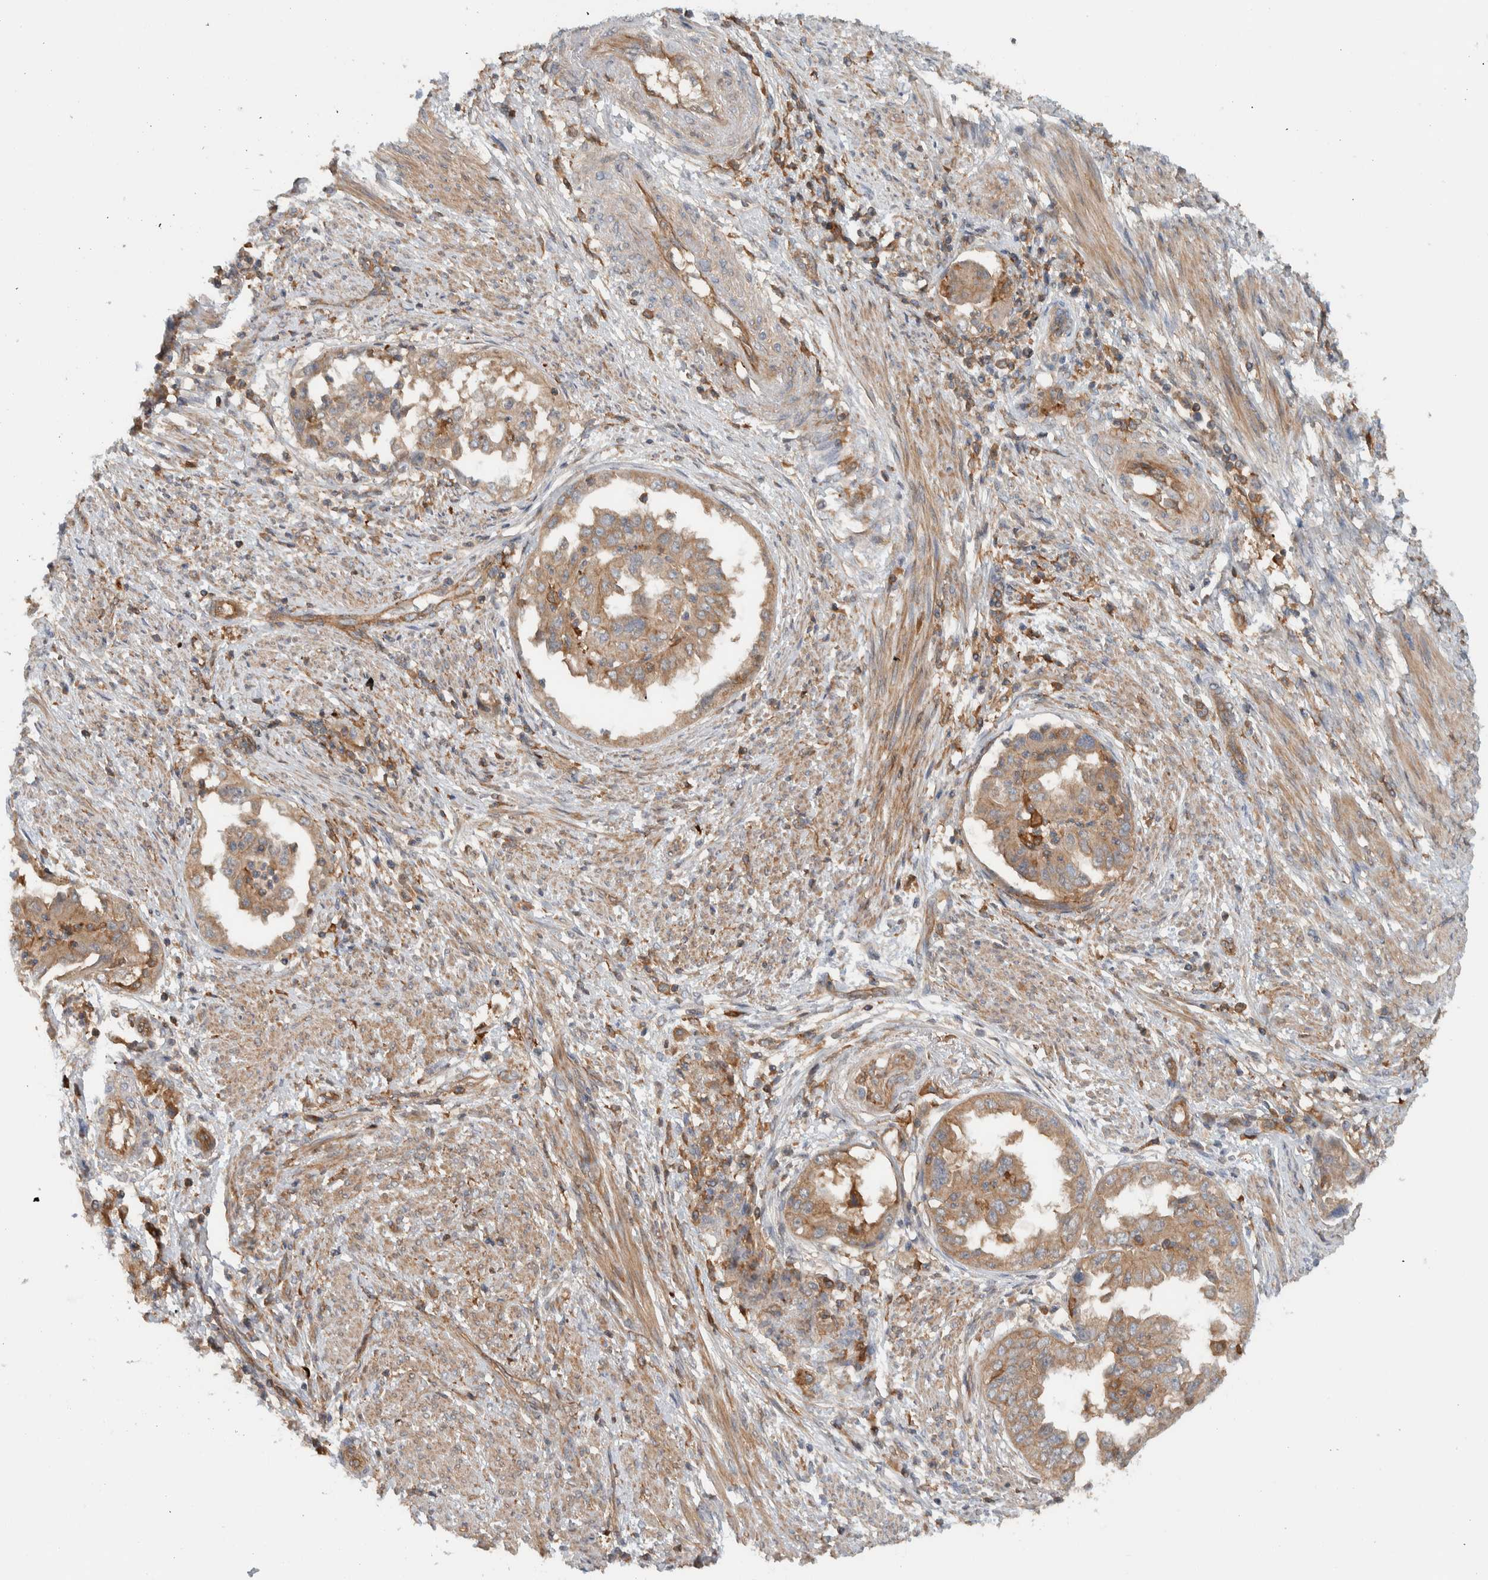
{"staining": {"intensity": "weak", "quantity": ">75%", "location": "cytoplasmic/membranous"}, "tissue": "endometrial cancer", "cell_type": "Tumor cells", "image_type": "cancer", "snomed": [{"axis": "morphology", "description": "Adenocarcinoma, NOS"}, {"axis": "topography", "description": "Endometrium"}], "caption": "A histopathology image of endometrial cancer (adenocarcinoma) stained for a protein exhibits weak cytoplasmic/membranous brown staining in tumor cells. The staining was performed using DAB to visualize the protein expression in brown, while the nuclei were stained in blue with hematoxylin (Magnification: 20x).", "gene": "MPRIP", "patient": {"sex": "female", "age": 85}}